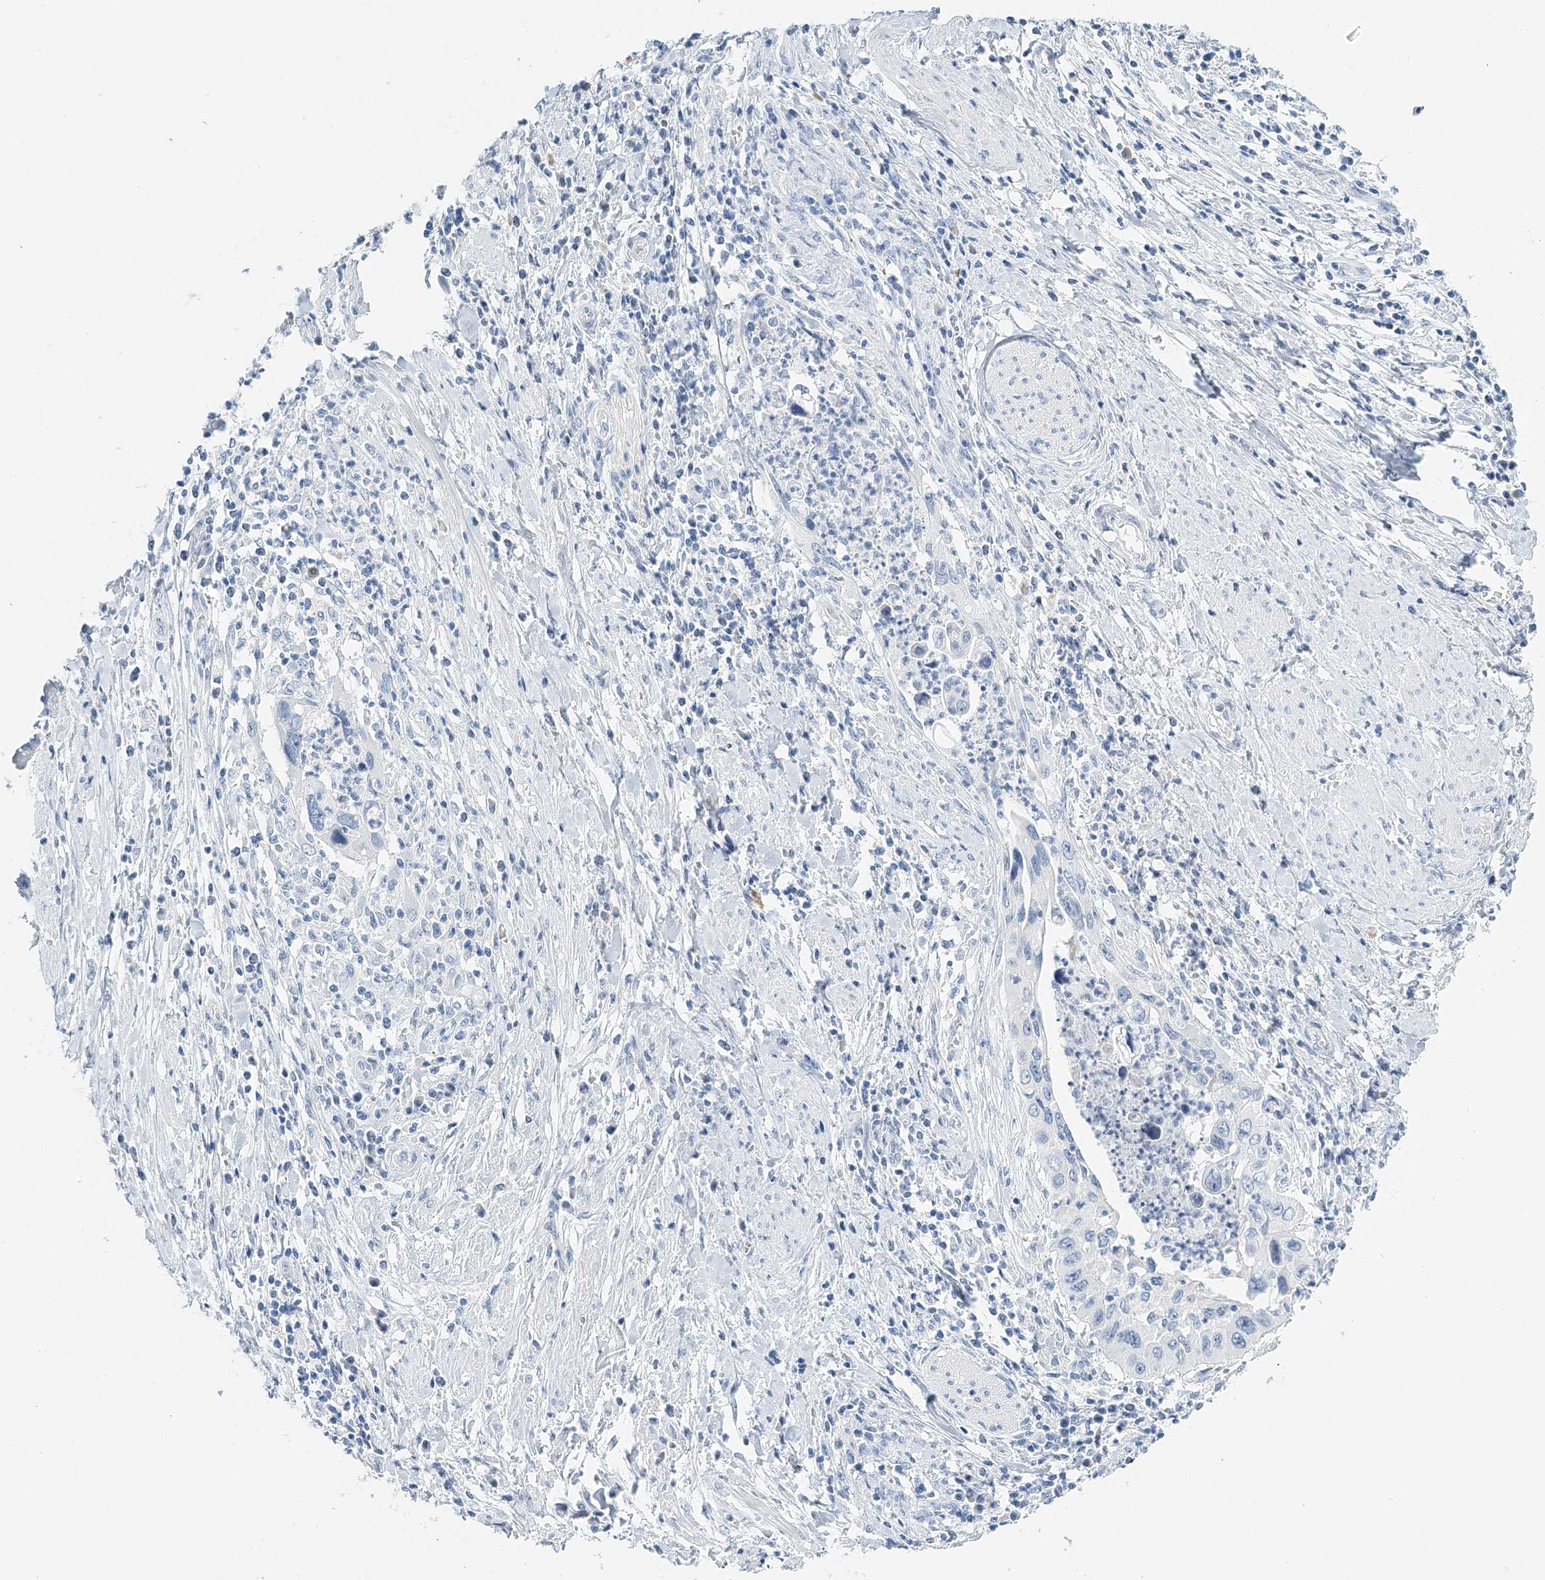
{"staining": {"intensity": "negative", "quantity": "none", "location": "none"}, "tissue": "cervical cancer", "cell_type": "Tumor cells", "image_type": "cancer", "snomed": [{"axis": "morphology", "description": "Squamous cell carcinoma, NOS"}, {"axis": "topography", "description": "Cervix"}], "caption": "IHC image of cervical squamous cell carcinoma stained for a protein (brown), which exhibits no positivity in tumor cells.", "gene": "VILL", "patient": {"sex": "female", "age": 38}}